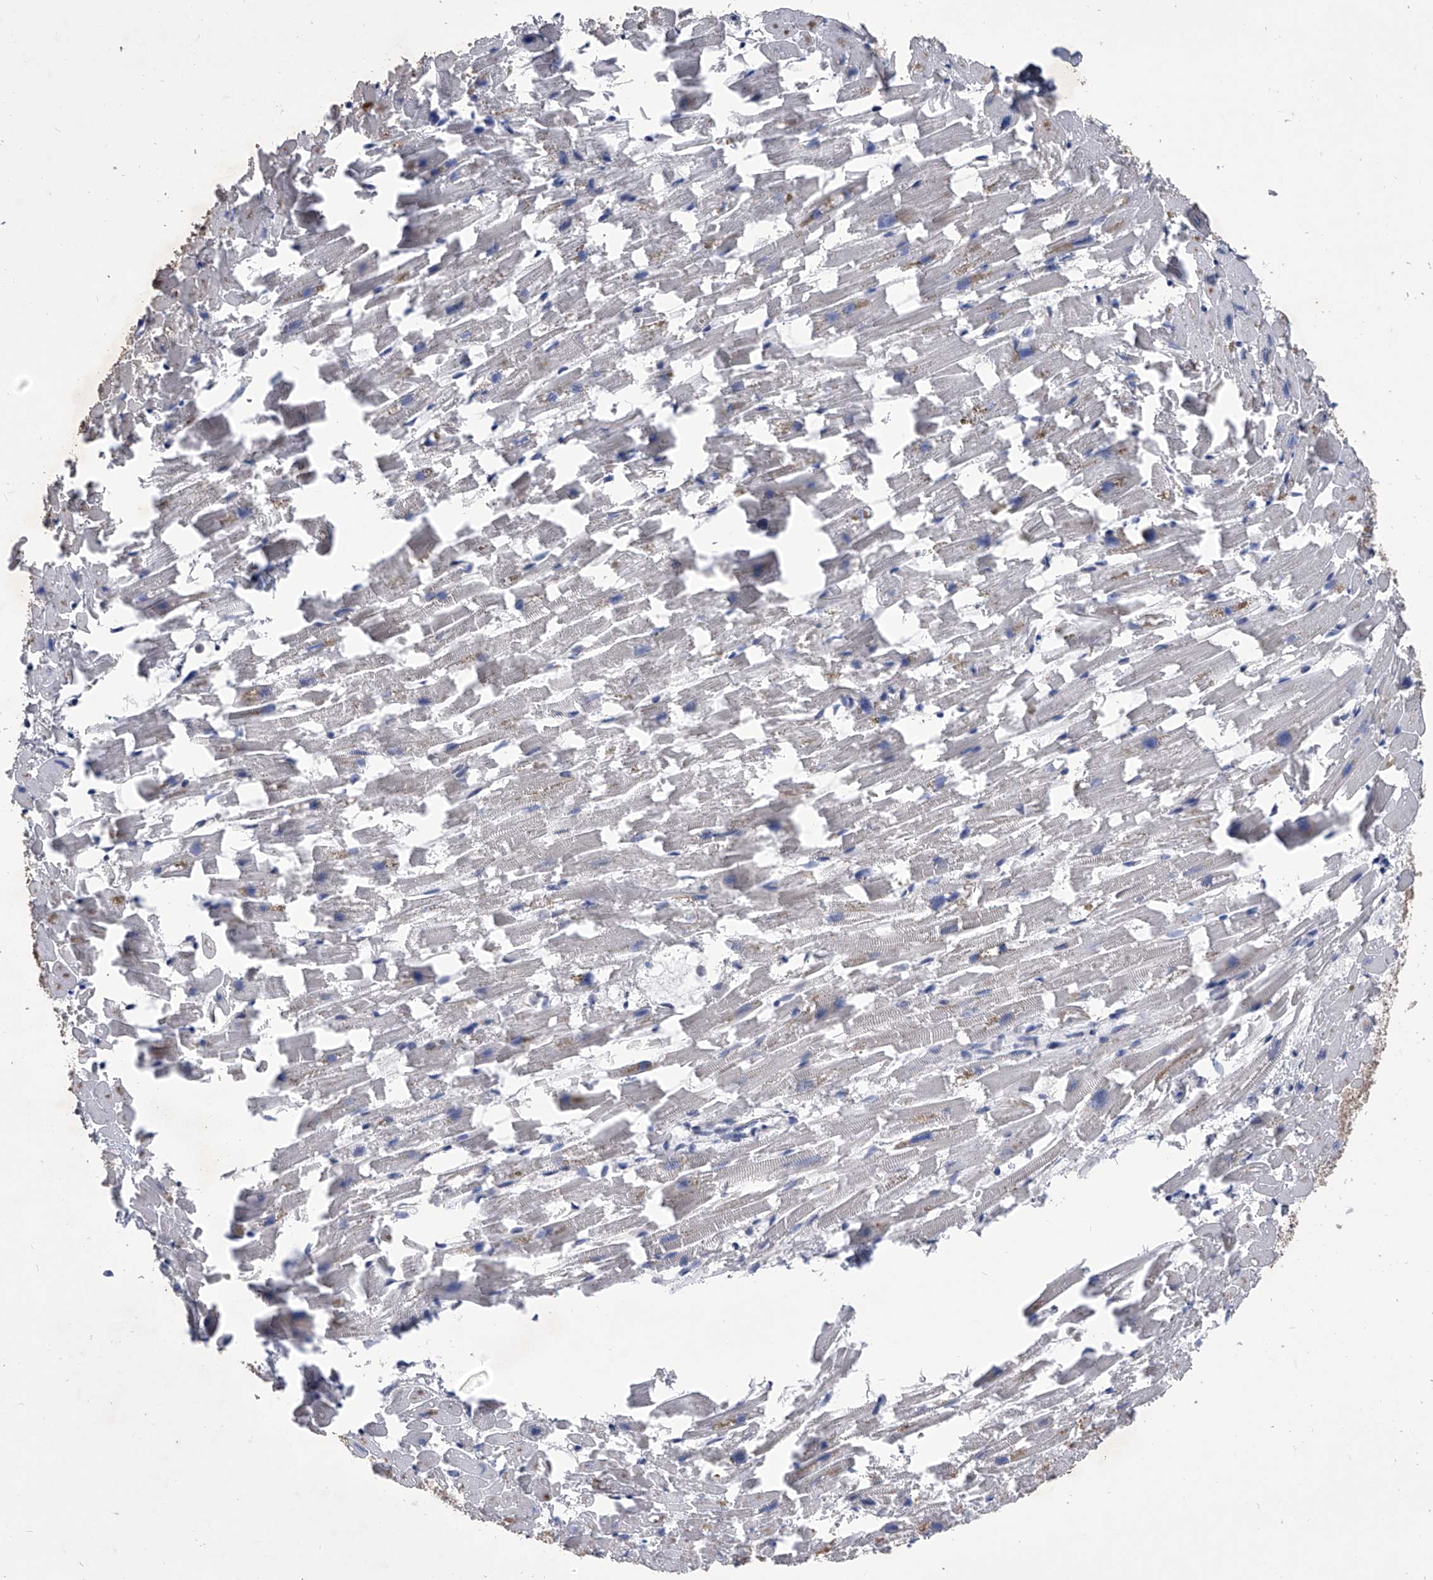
{"staining": {"intensity": "negative", "quantity": "none", "location": "none"}, "tissue": "heart muscle", "cell_type": "Cardiomyocytes", "image_type": "normal", "snomed": [{"axis": "morphology", "description": "Normal tissue, NOS"}, {"axis": "topography", "description": "Heart"}], "caption": "DAB immunohistochemical staining of benign human heart muscle demonstrates no significant staining in cardiomyocytes.", "gene": "MAP4K3", "patient": {"sex": "female", "age": 64}}